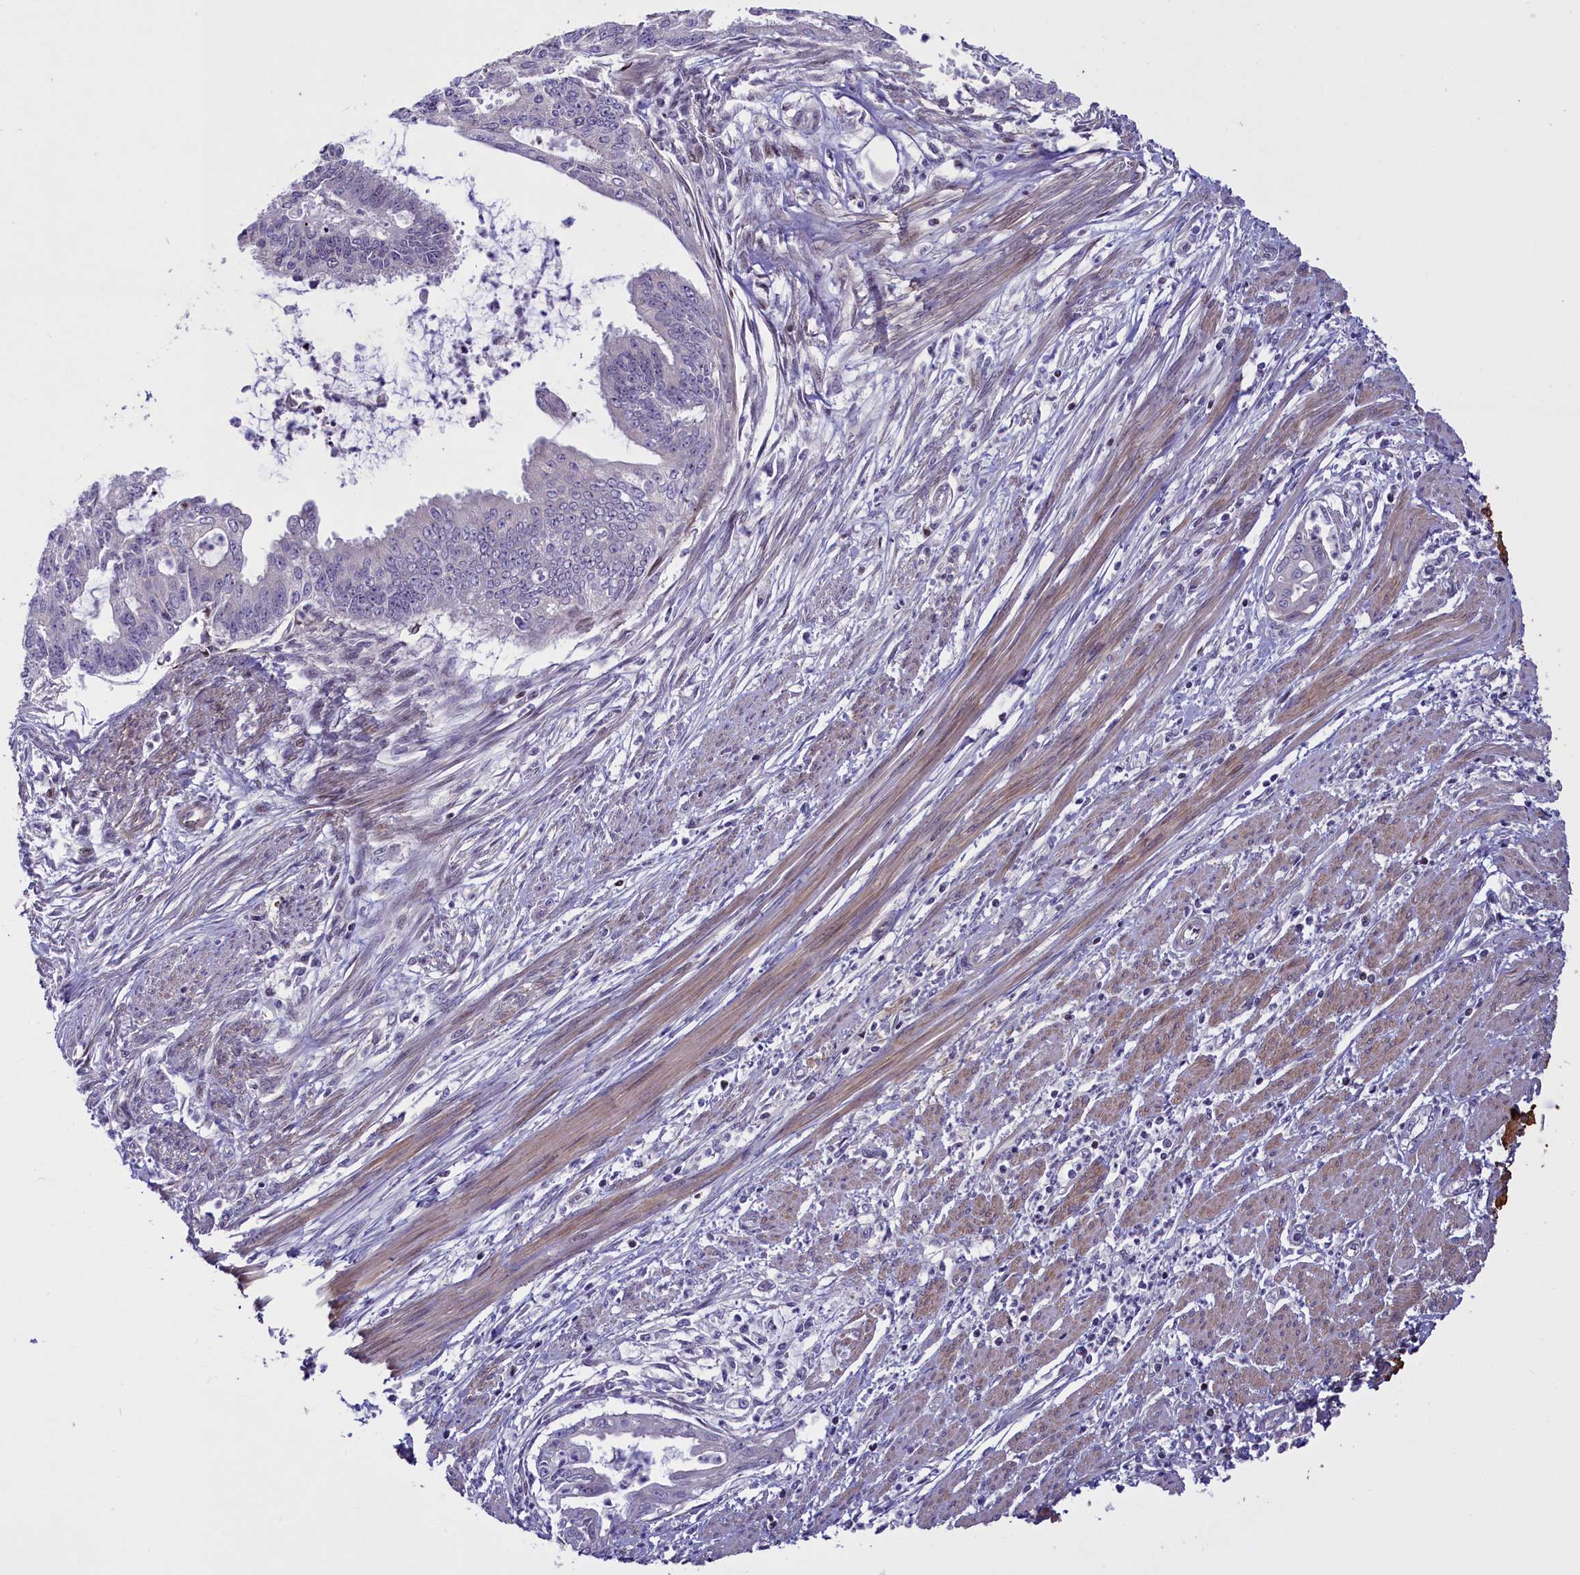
{"staining": {"intensity": "negative", "quantity": "none", "location": "none"}, "tissue": "endometrial cancer", "cell_type": "Tumor cells", "image_type": "cancer", "snomed": [{"axis": "morphology", "description": "Adenocarcinoma, NOS"}, {"axis": "topography", "description": "Endometrium"}], "caption": "Tumor cells are negative for protein expression in human endometrial cancer.", "gene": "MAN2C1", "patient": {"sex": "female", "age": 73}}